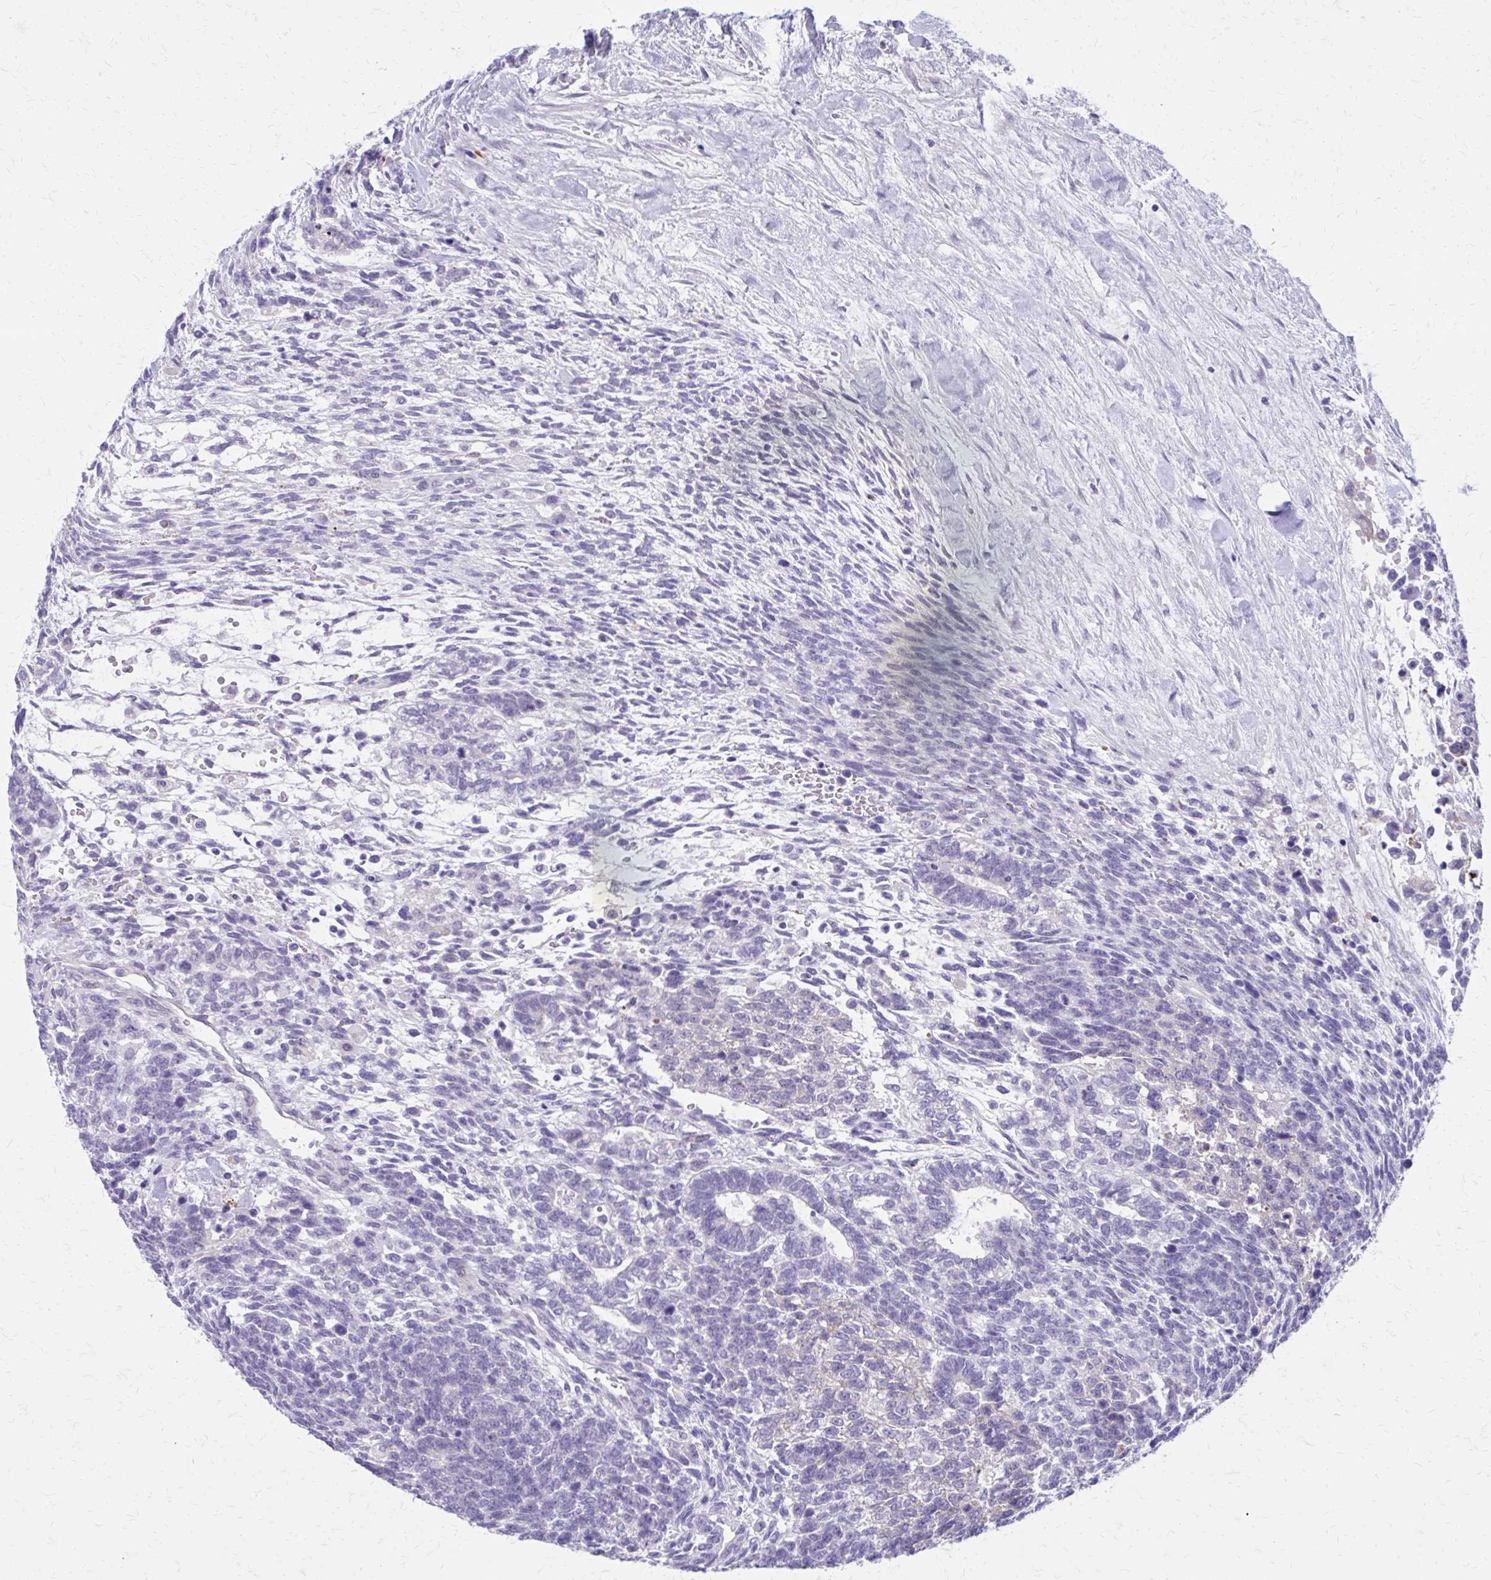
{"staining": {"intensity": "negative", "quantity": "none", "location": "none"}, "tissue": "testis cancer", "cell_type": "Tumor cells", "image_type": "cancer", "snomed": [{"axis": "morphology", "description": "Carcinoma, Embryonal, NOS"}, {"axis": "topography", "description": "Testis"}], "caption": "Testis cancer stained for a protein using immunohistochemistry demonstrates no staining tumor cells.", "gene": "LCN15", "patient": {"sex": "male", "age": 23}}